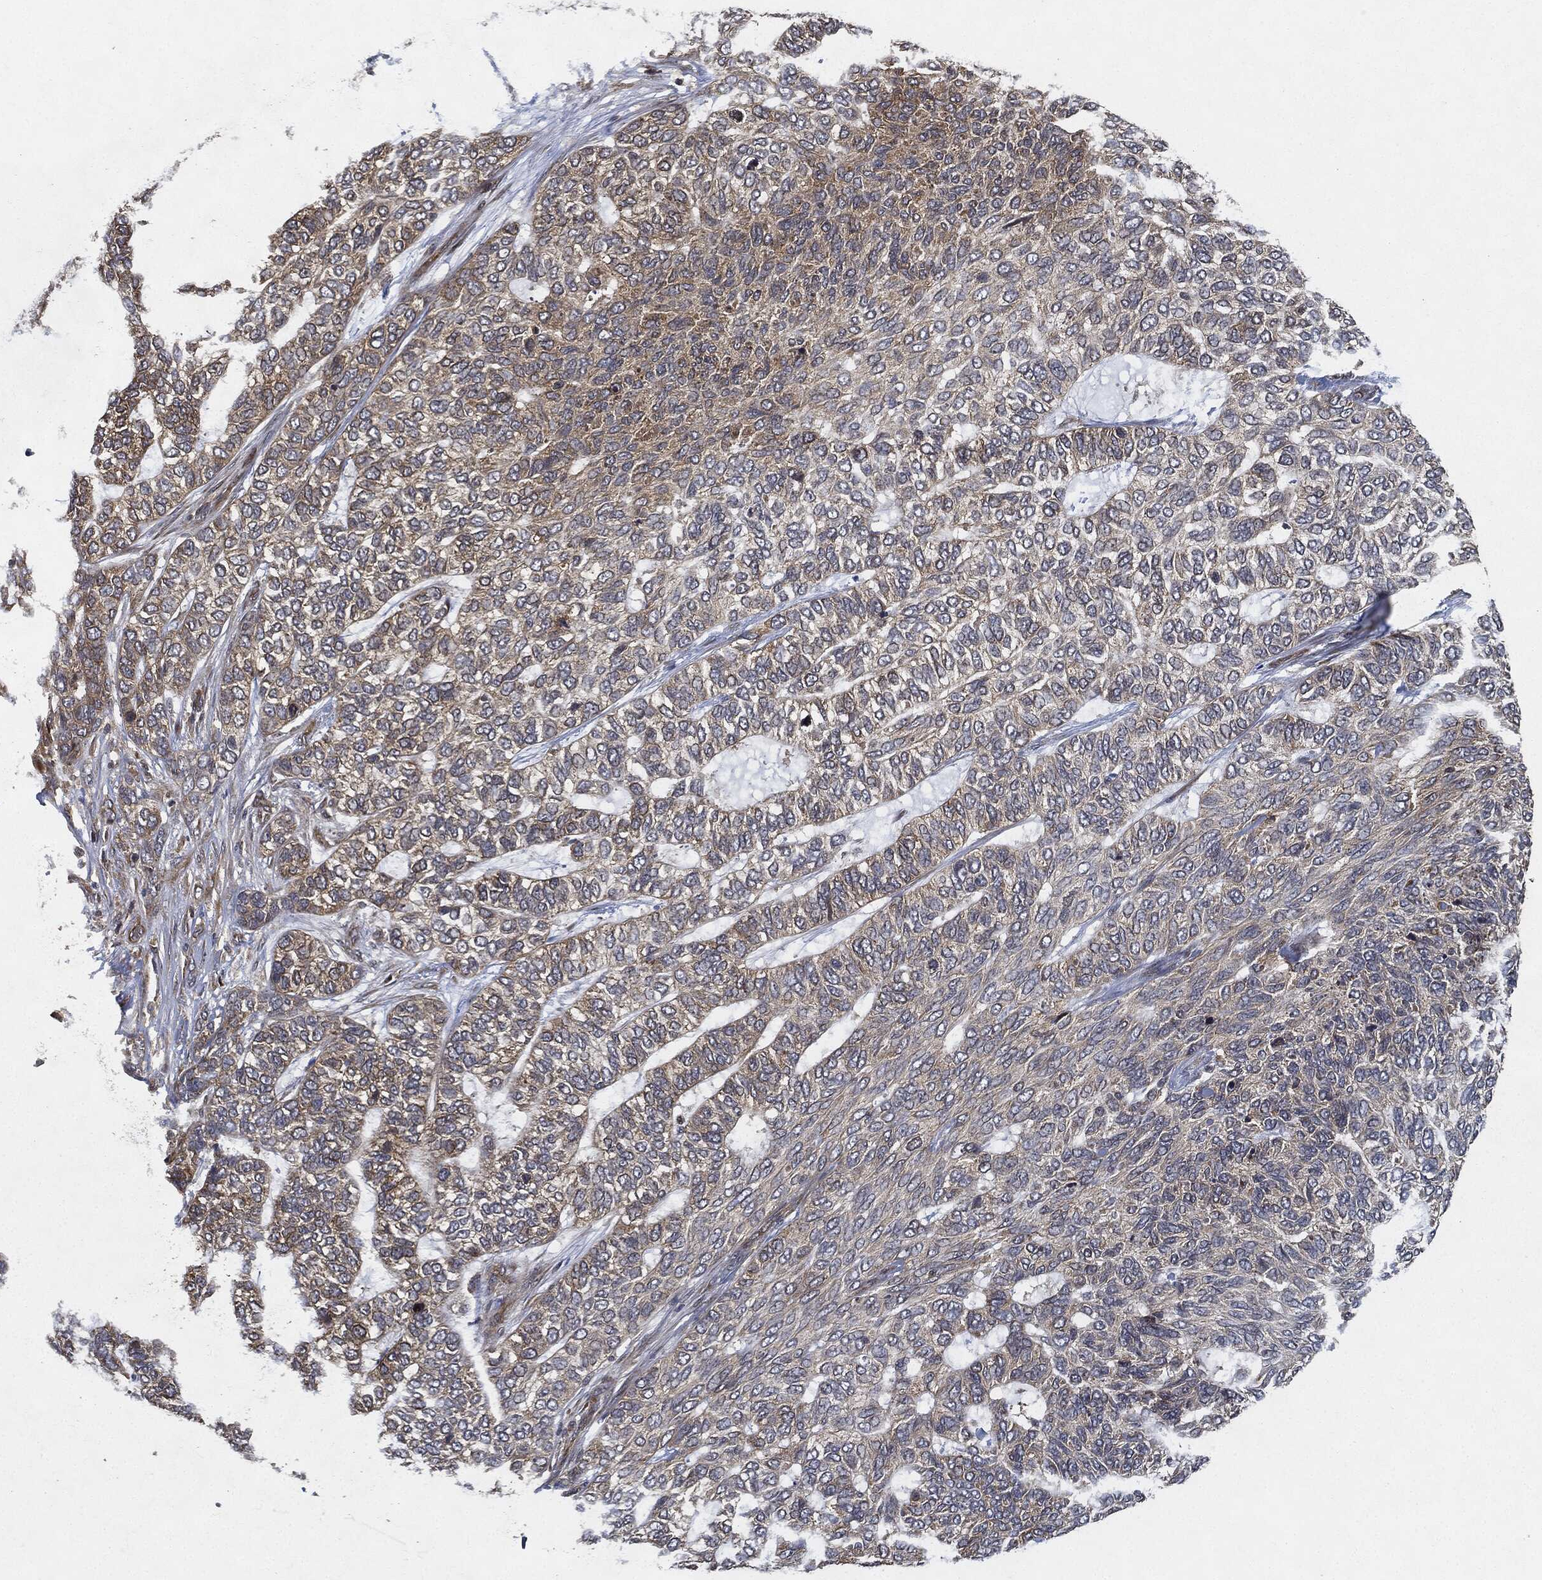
{"staining": {"intensity": "weak", "quantity": "25%-75%", "location": "cytoplasmic/membranous"}, "tissue": "skin cancer", "cell_type": "Tumor cells", "image_type": "cancer", "snomed": [{"axis": "morphology", "description": "Basal cell carcinoma"}, {"axis": "topography", "description": "Skin"}], "caption": "Protein staining by immunohistochemistry (IHC) shows weak cytoplasmic/membranous positivity in approximately 25%-75% of tumor cells in skin cancer (basal cell carcinoma). (DAB (3,3'-diaminobenzidine) IHC with brightfield microscopy, high magnification).", "gene": "MLST8", "patient": {"sex": "female", "age": 65}}